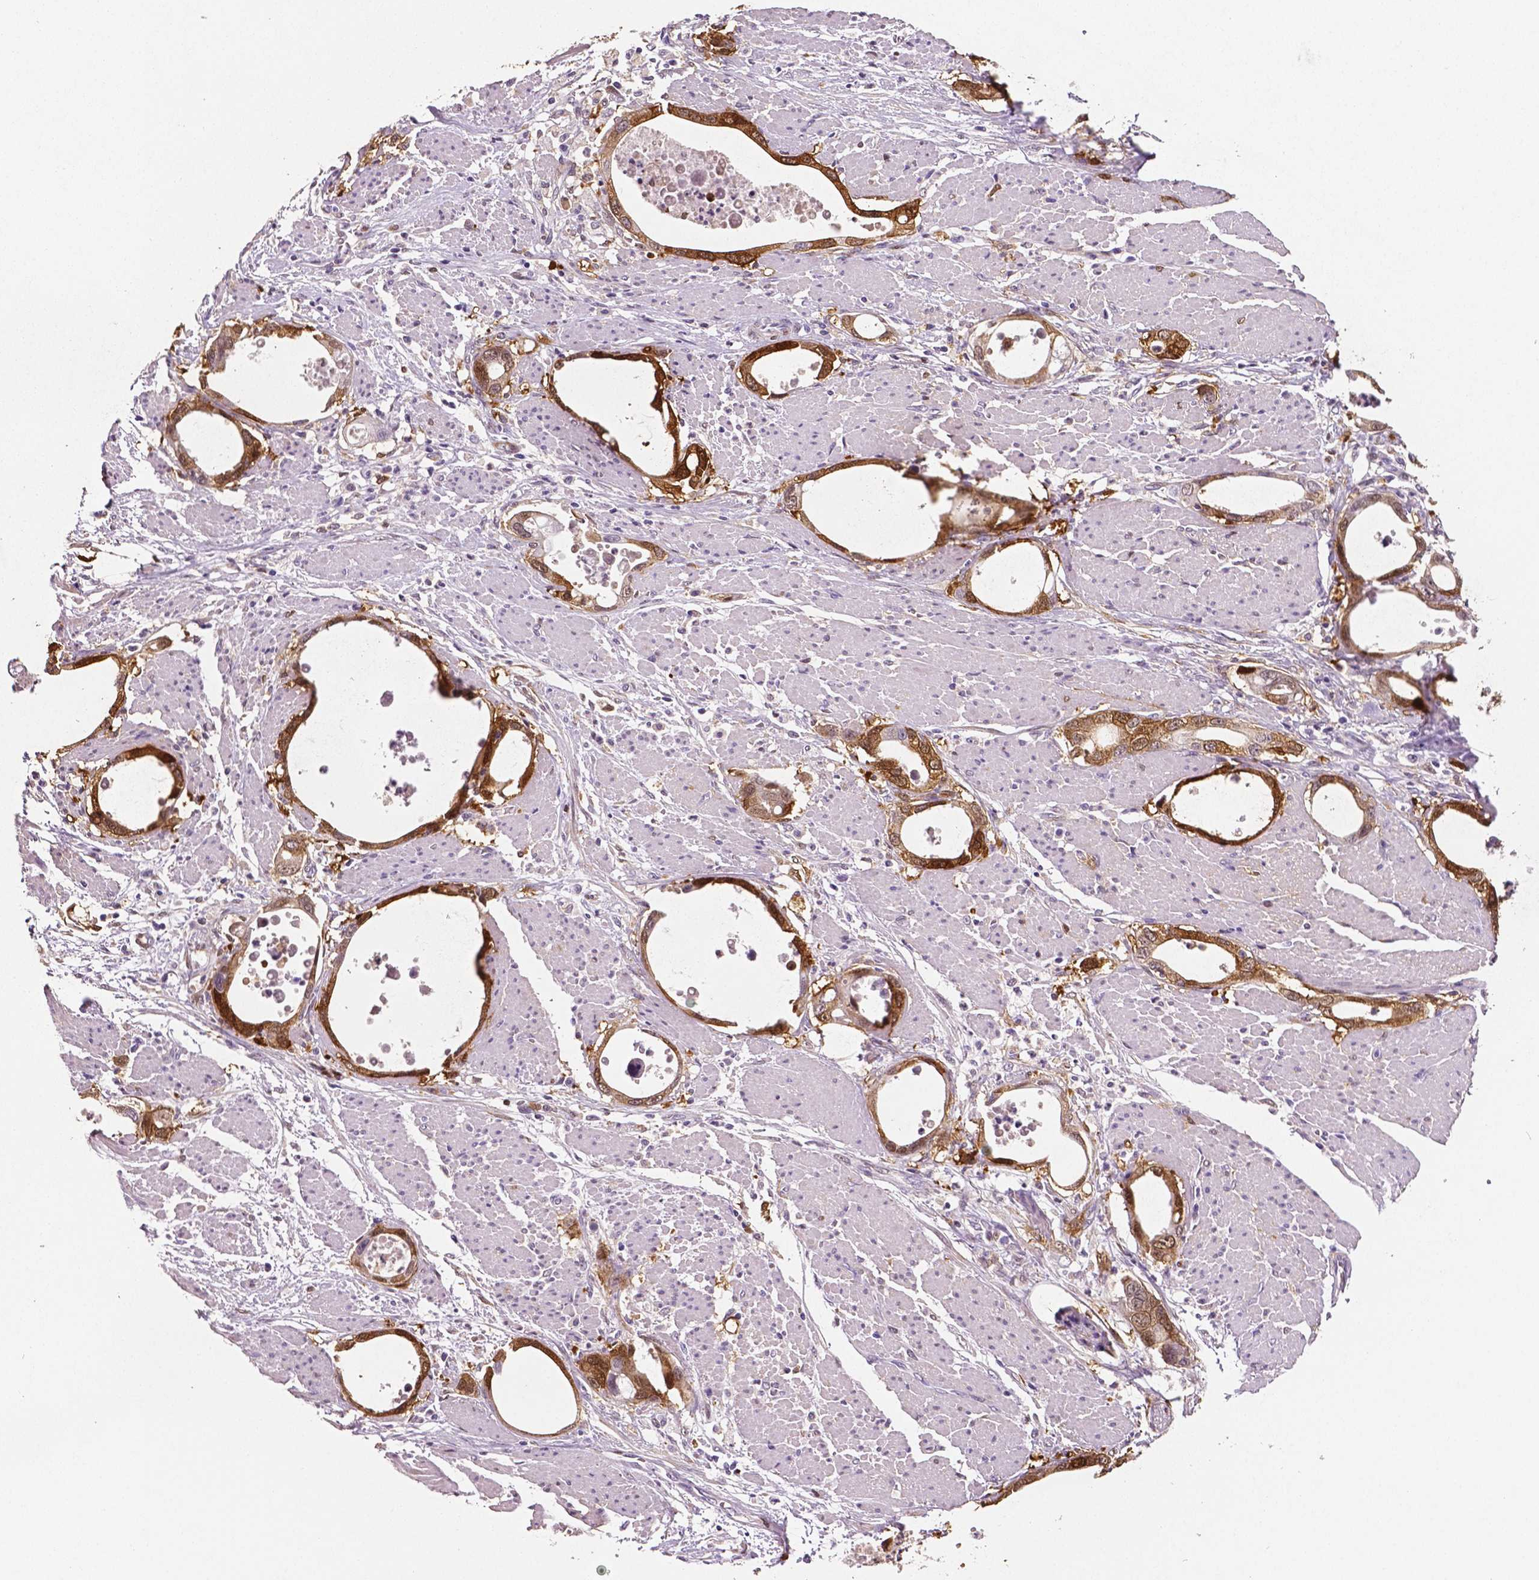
{"staining": {"intensity": "moderate", "quantity": ">75%", "location": "cytoplasmic/membranous"}, "tissue": "stomach cancer", "cell_type": "Tumor cells", "image_type": "cancer", "snomed": [{"axis": "morphology", "description": "Adenocarcinoma, NOS"}, {"axis": "topography", "description": "Stomach, upper"}], "caption": "IHC (DAB (3,3'-diaminobenzidine)) staining of stomach cancer displays moderate cytoplasmic/membranous protein positivity in about >75% of tumor cells. (IHC, brightfield microscopy, high magnification).", "gene": "PHGDH", "patient": {"sex": "male", "age": 74}}